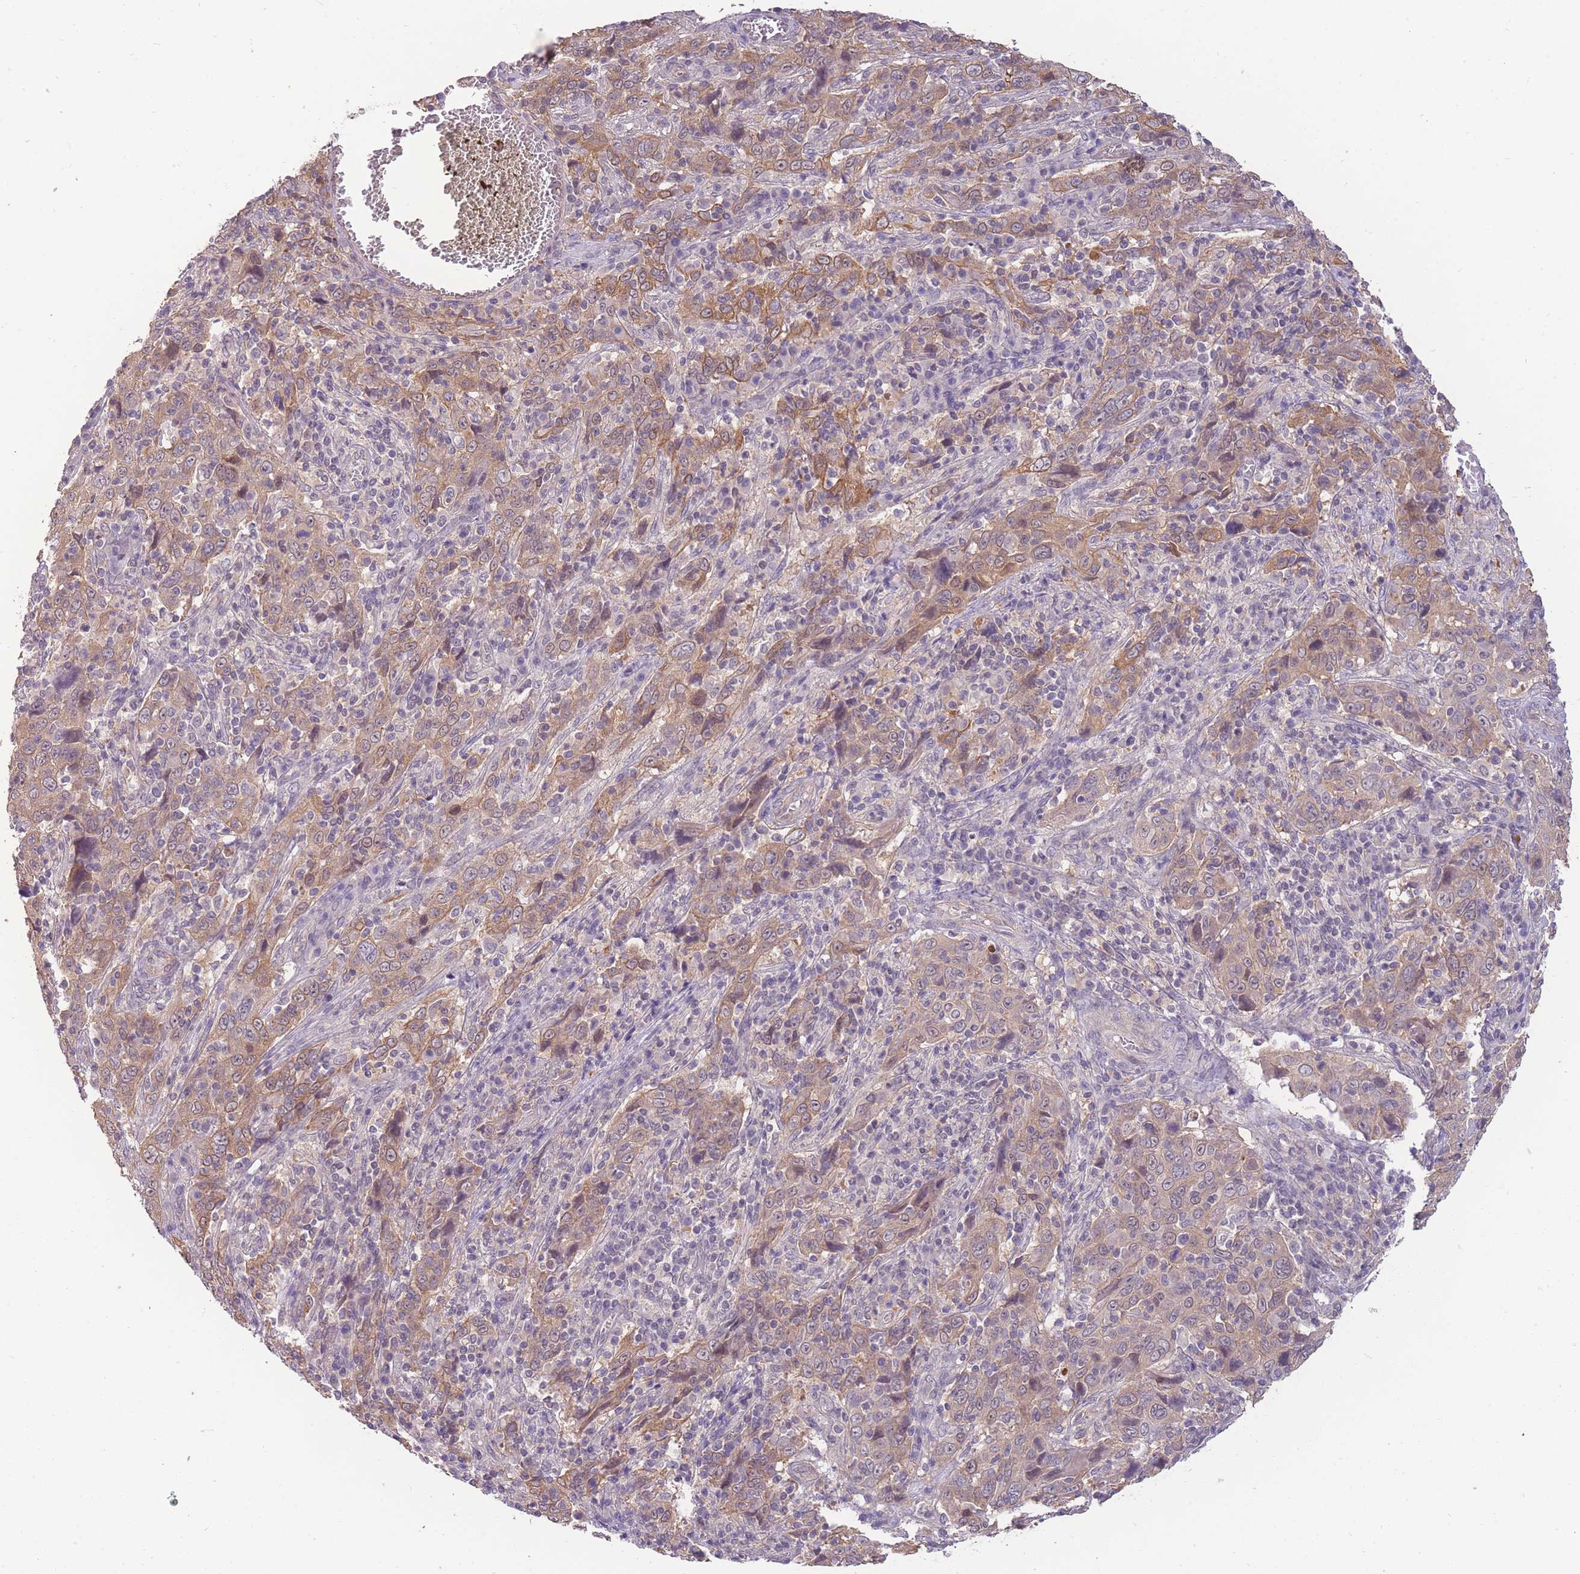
{"staining": {"intensity": "moderate", "quantity": ">75%", "location": "cytoplasmic/membranous"}, "tissue": "cervical cancer", "cell_type": "Tumor cells", "image_type": "cancer", "snomed": [{"axis": "morphology", "description": "Squamous cell carcinoma, NOS"}, {"axis": "topography", "description": "Cervix"}], "caption": "Immunohistochemistry (IHC) (DAB (3,3'-diaminobenzidine)) staining of cervical cancer shows moderate cytoplasmic/membranous protein positivity in approximately >75% of tumor cells. (DAB = brown stain, brightfield microscopy at high magnification).", "gene": "SMC6", "patient": {"sex": "female", "age": 46}}